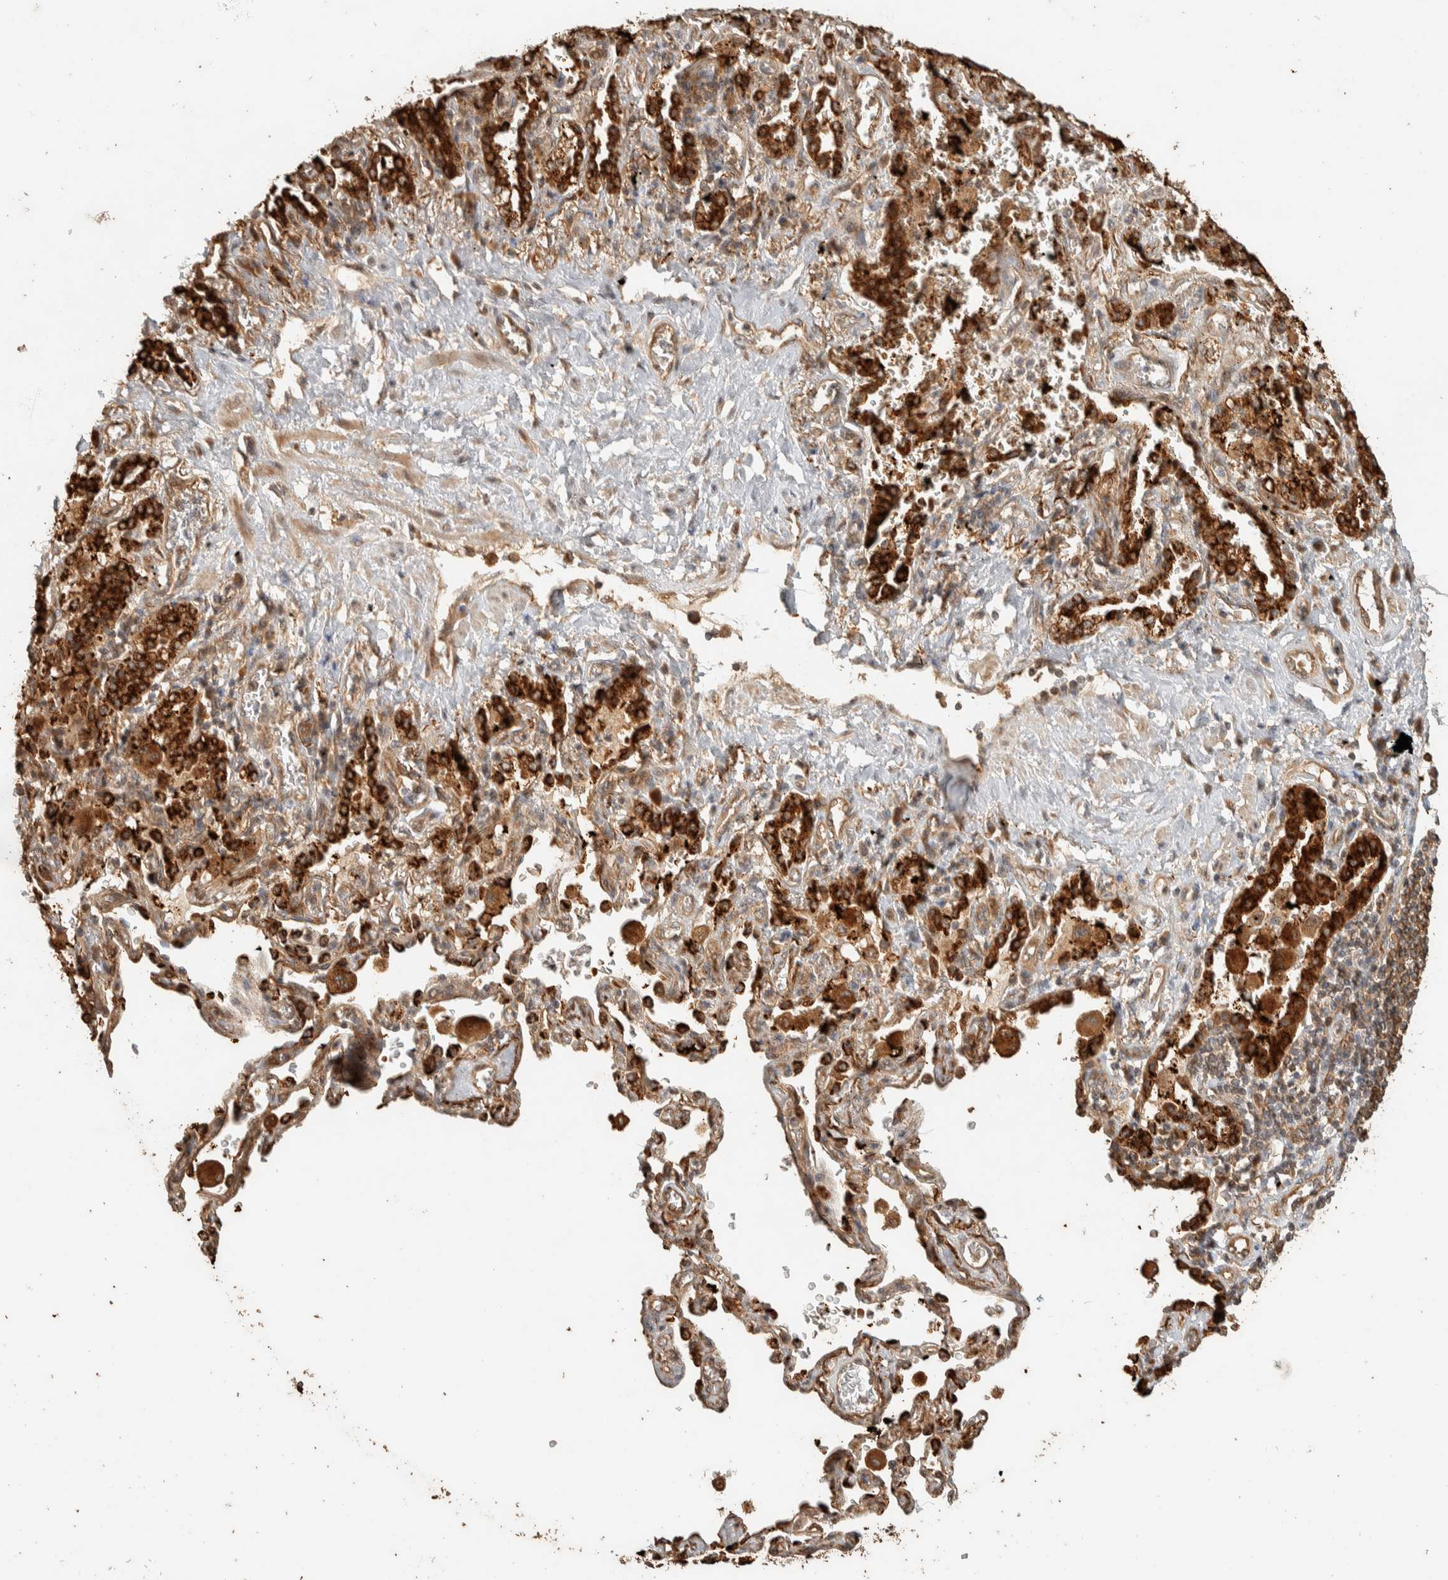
{"staining": {"intensity": "moderate", "quantity": ">75%", "location": "cytoplasmic/membranous"}, "tissue": "lung cancer", "cell_type": "Tumor cells", "image_type": "cancer", "snomed": [{"axis": "morphology", "description": "Adenocarcinoma, NOS"}, {"axis": "topography", "description": "Lung"}], "caption": "The image exhibits immunohistochemical staining of lung adenocarcinoma. There is moderate cytoplasmic/membranous staining is identified in approximately >75% of tumor cells. (brown staining indicates protein expression, while blue staining denotes nuclei).", "gene": "EXOC7", "patient": {"sex": "female", "age": 65}}